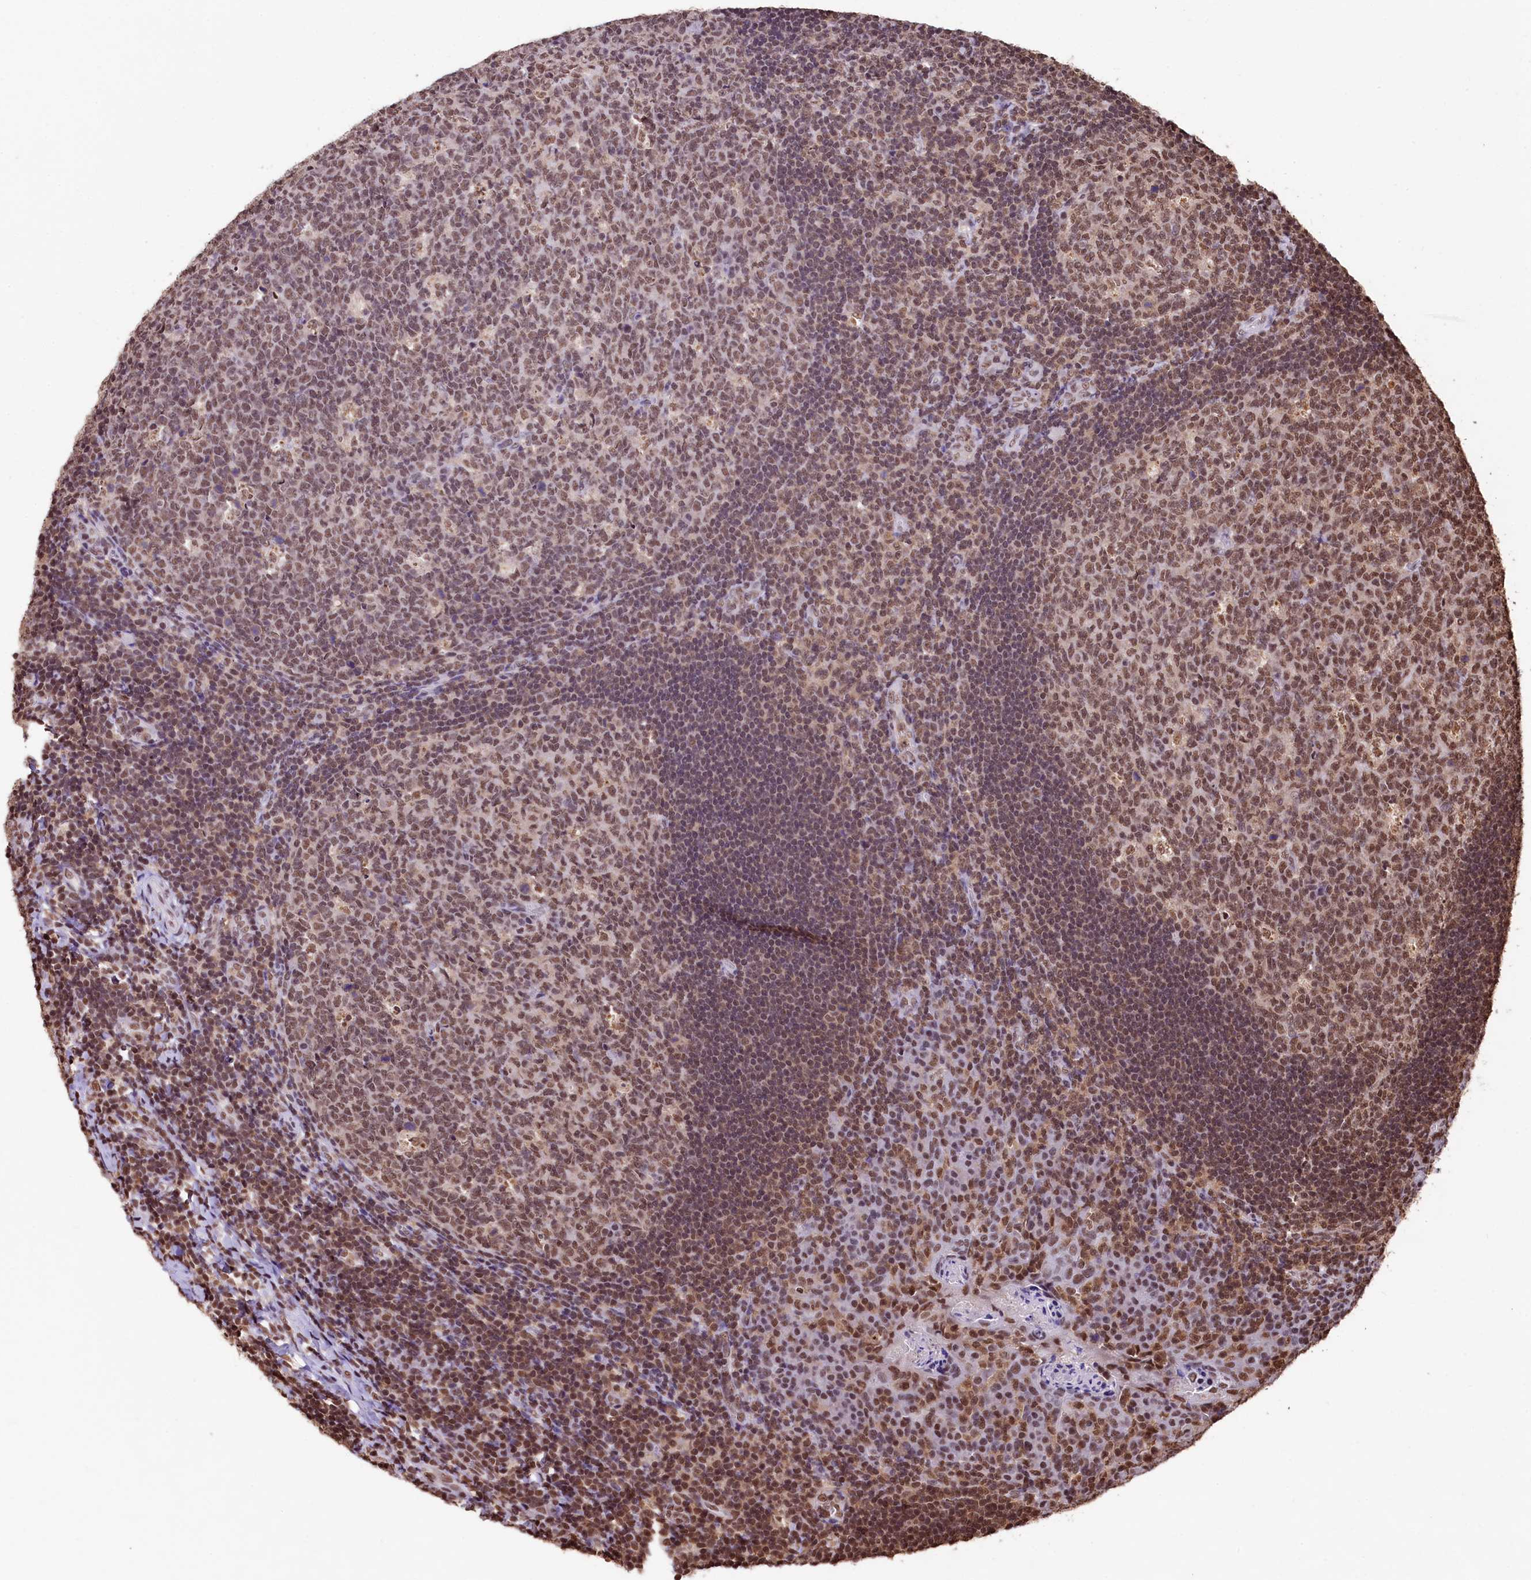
{"staining": {"intensity": "moderate", "quantity": ">75%", "location": "nuclear"}, "tissue": "tonsil", "cell_type": "Germinal center cells", "image_type": "normal", "snomed": [{"axis": "morphology", "description": "Normal tissue, NOS"}, {"axis": "topography", "description": "Tonsil"}], "caption": "Moderate nuclear positivity is identified in approximately >75% of germinal center cells in benign tonsil. Ihc stains the protein in brown and the nuclei are stained blue.", "gene": "SNRPD2", "patient": {"sex": "male", "age": 17}}